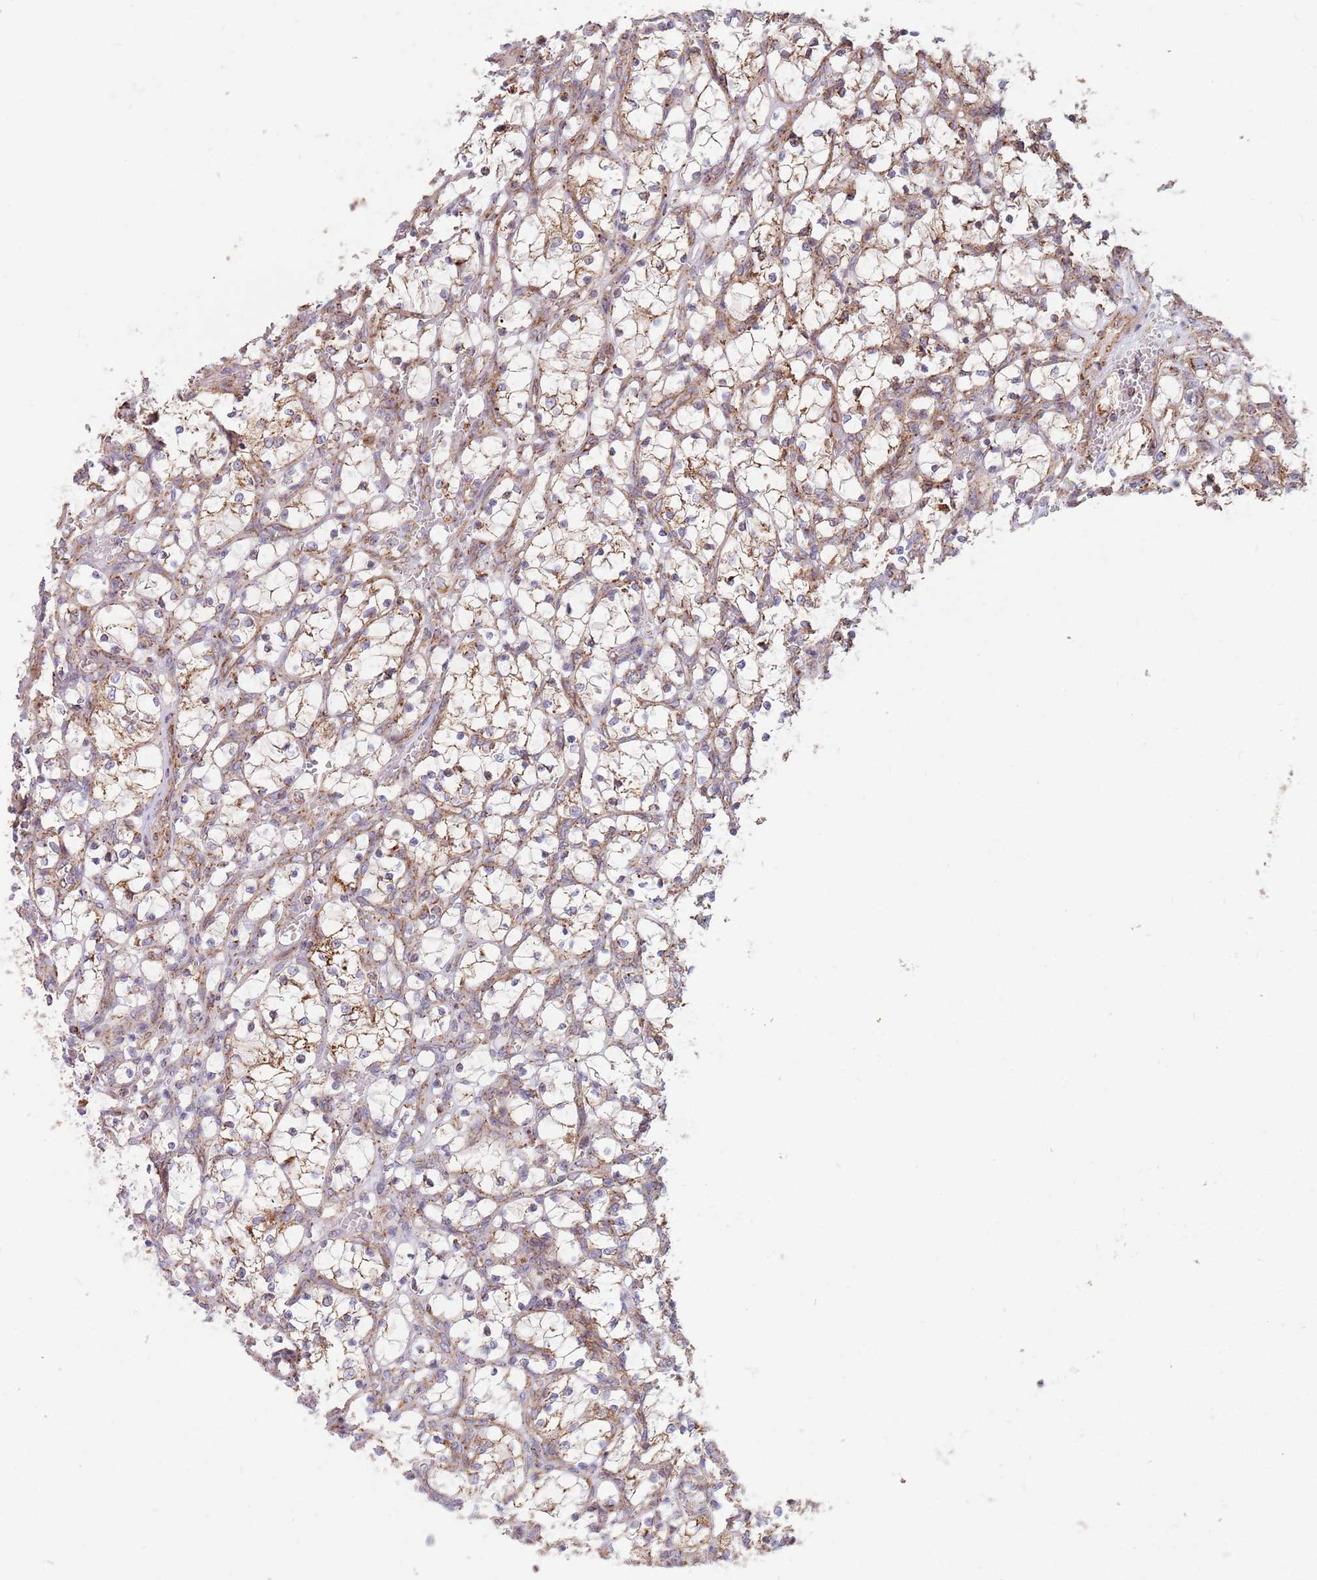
{"staining": {"intensity": "moderate", "quantity": ">75%", "location": "cytoplasmic/membranous"}, "tissue": "renal cancer", "cell_type": "Tumor cells", "image_type": "cancer", "snomed": [{"axis": "morphology", "description": "Adenocarcinoma, NOS"}, {"axis": "topography", "description": "Kidney"}], "caption": "Immunohistochemical staining of human renal adenocarcinoma displays medium levels of moderate cytoplasmic/membranous protein positivity in approximately >75% of tumor cells.", "gene": "ATP5PD", "patient": {"sex": "female", "age": 69}}